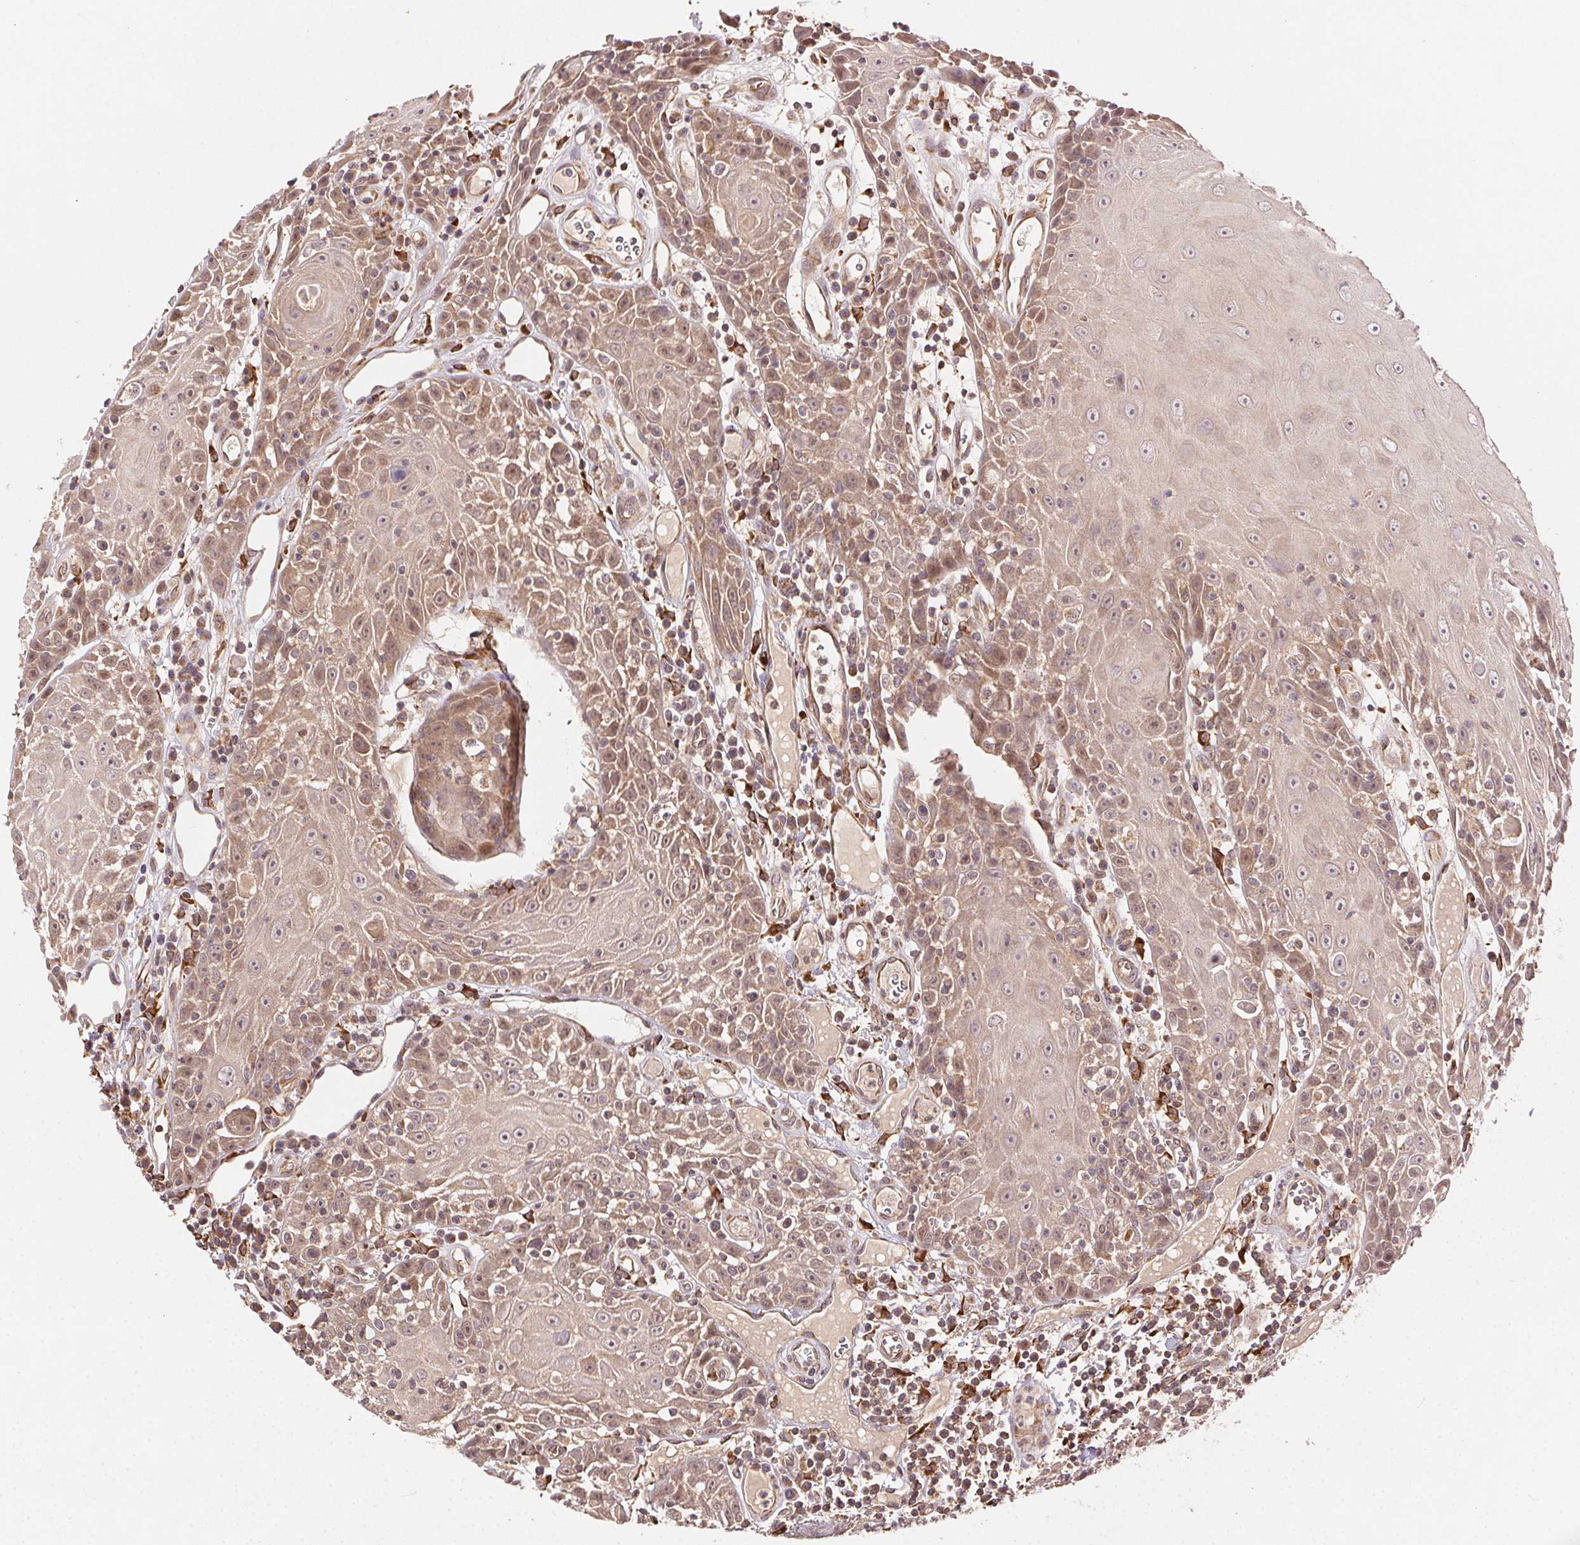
{"staining": {"intensity": "moderate", "quantity": ">75%", "location": "cytoplasmic/membranous"}, "tissue": "head and neck cancer", "cell_type": "Tumor cells", "image_type": "cancer", "snomed": [{"axis": "morphology", "description": "Squamous cell carcinoma, NOS"}, {"axis": "topography", "description": "Head-Neck"}], "caption": "DAB (3,3'-diaminobenzidine) immunohistochemical staining of head and neck cancer reveals moderate cytoplasmic/membranous protein expression in about >75% of tumor cells.", "gene": "KLHL15", "patient": {"sex": "male", "age": 52}}